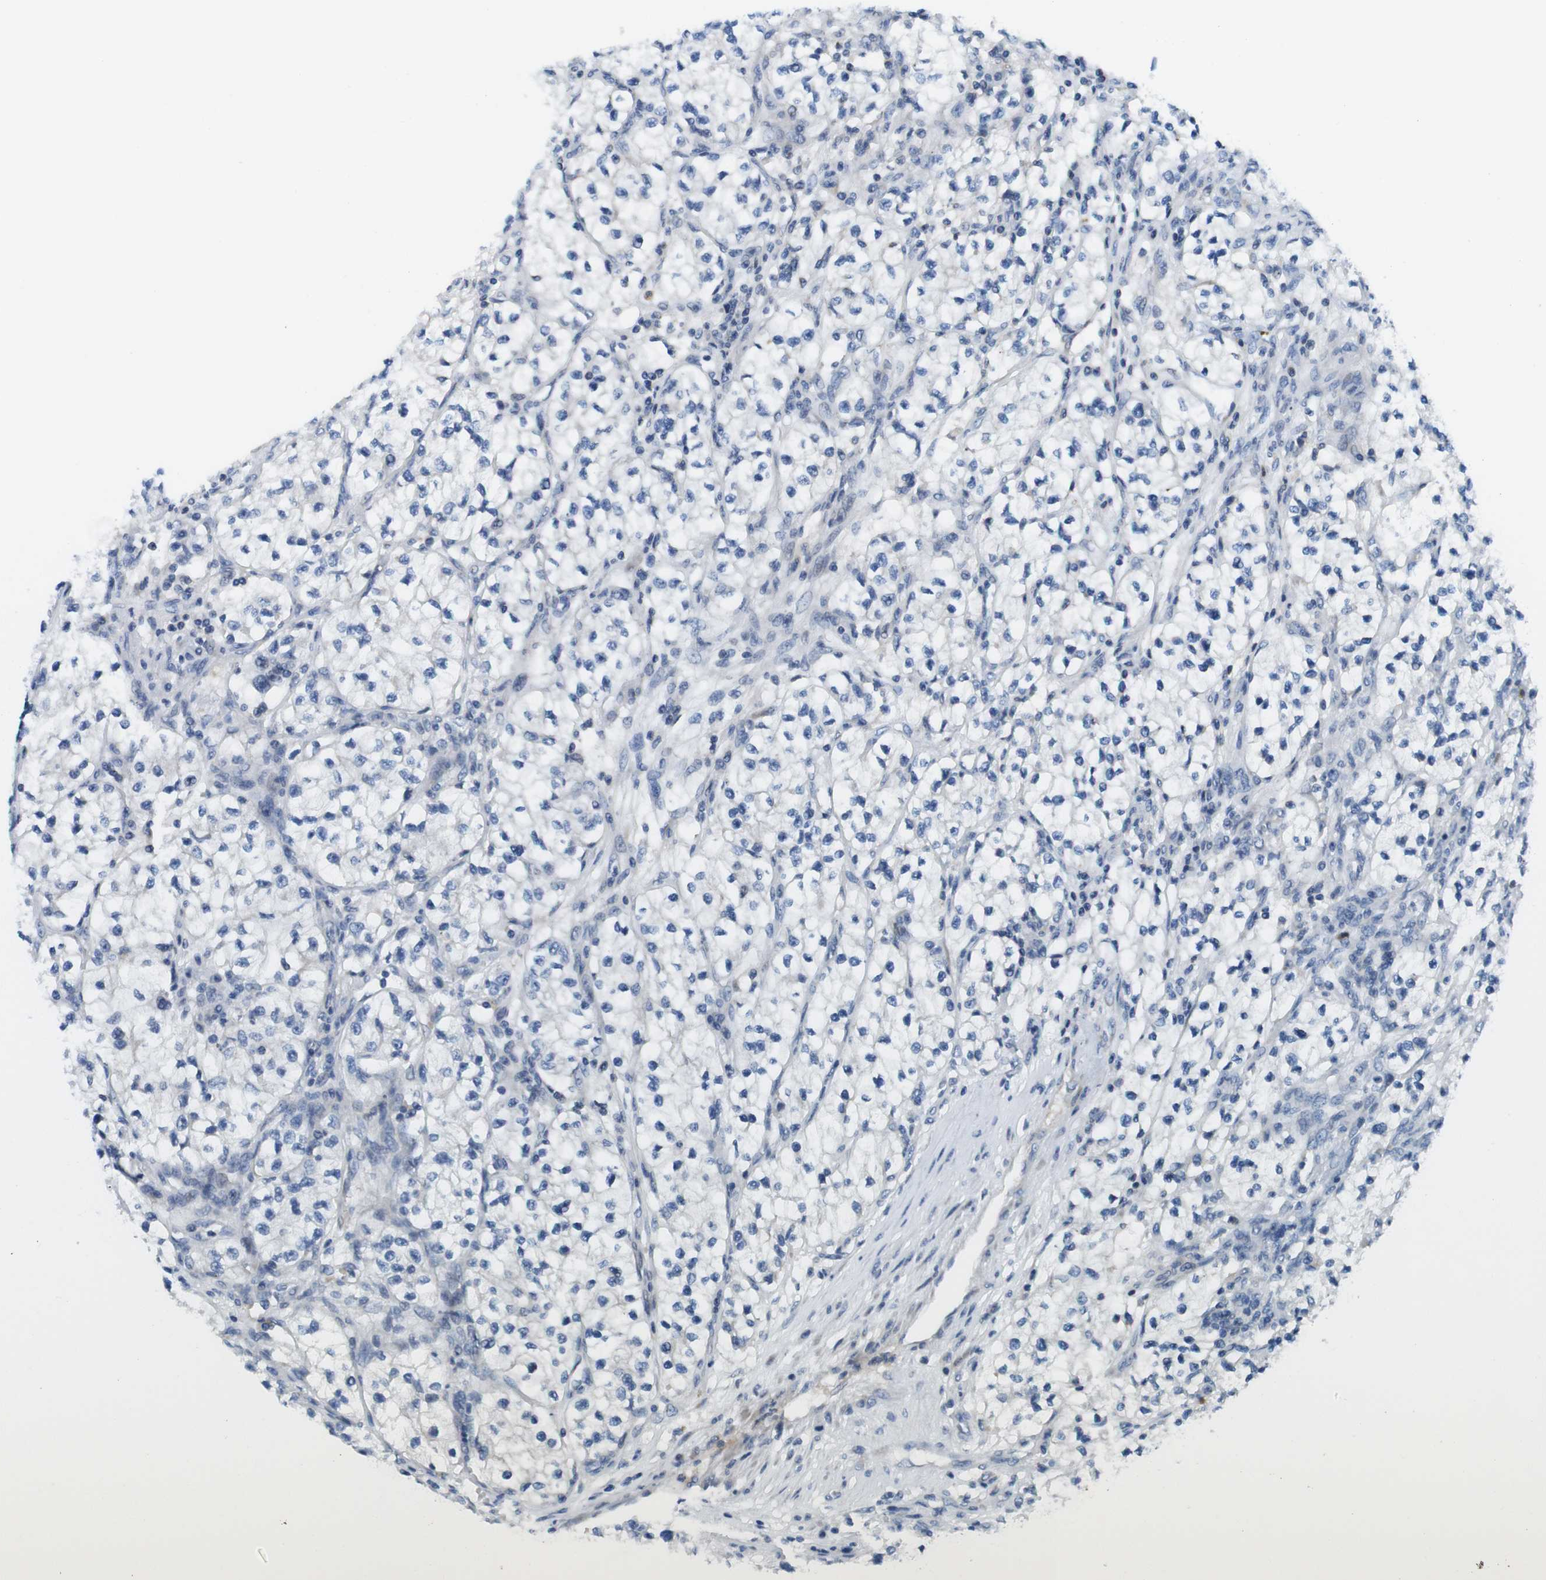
{"staining": {"intensity": "negative", "quantity": "none", "location": "none"}, "tissue": "renal cancer", "cell_type": "Tumor cells", "image_type": "cancer", "snomed": [{"axis": "morphology", "description": "Adenocarcinoma, NOS"}, {"axis": "topography", "description": "Kidney"}], "caption": "High magnification brightfield microscopy of adenocarcinoma (renal) stained with DAB (3,3'-diaminobenzidine) (brown) and counterstained with hematoxylin (blue): tumor cells show no significant expression.", "gene": "ZDHHC3", "patient": {"sex": "female", "age": 57}}